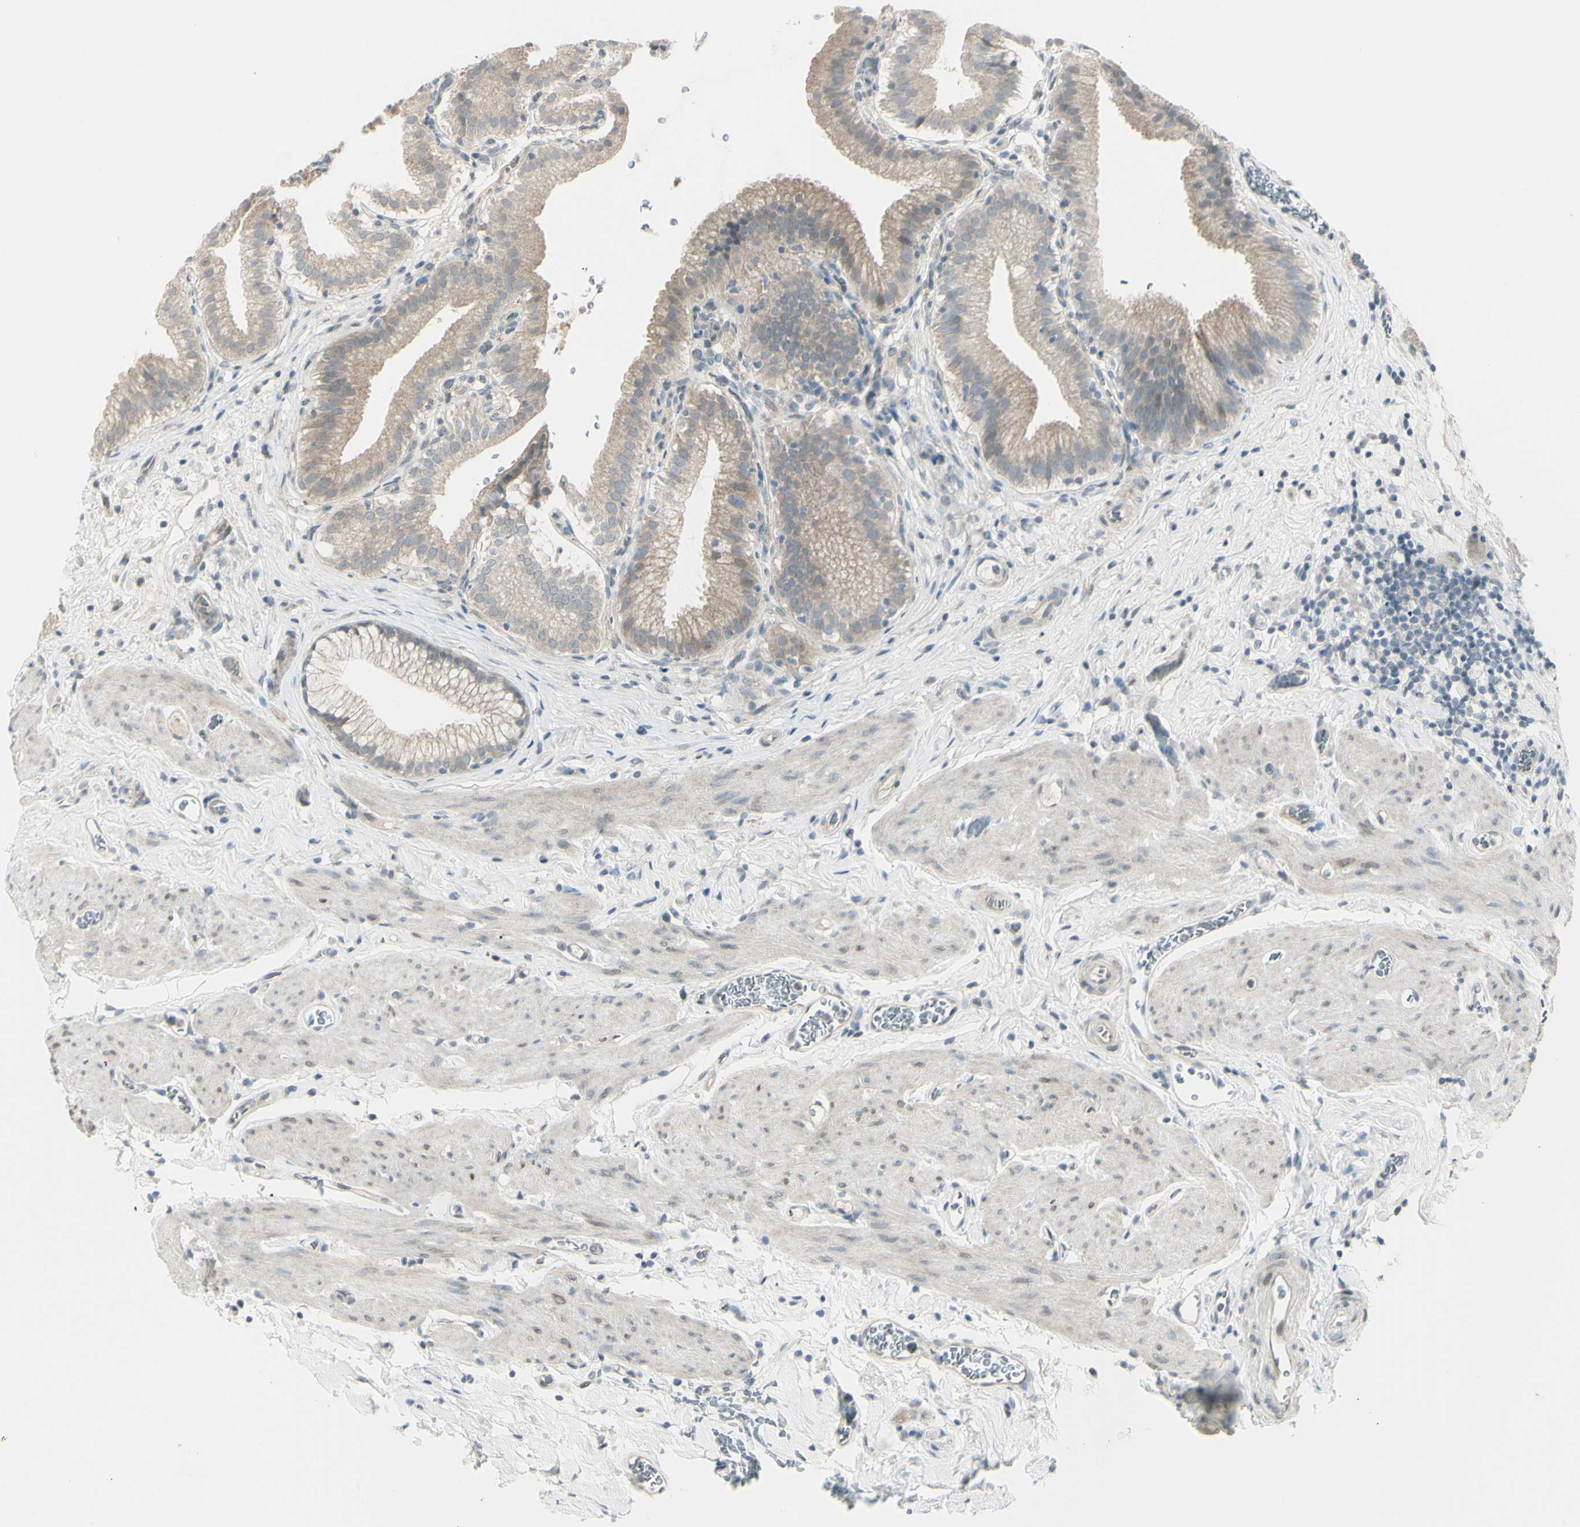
{"staining": {"intensity": "weak", "quantity": ">75%", "location": "cytoplasmic/membranous"}, "tissue": "gallbladder", "cell_type": "Glandular cells", "image_type": "normal", "snomed": [{"axis": "morphology", "description": "Normal tissue, NOS"}, {"axis": "topography", "description": "Gallbladder"}], "caption": "A micrograph of gallbladder stained for a protein displays weak cytoplasmic/membranous brown staining in glandular cells.", "gene": "SH3GL2", "patient": {"sex": "male", "age": 54}}